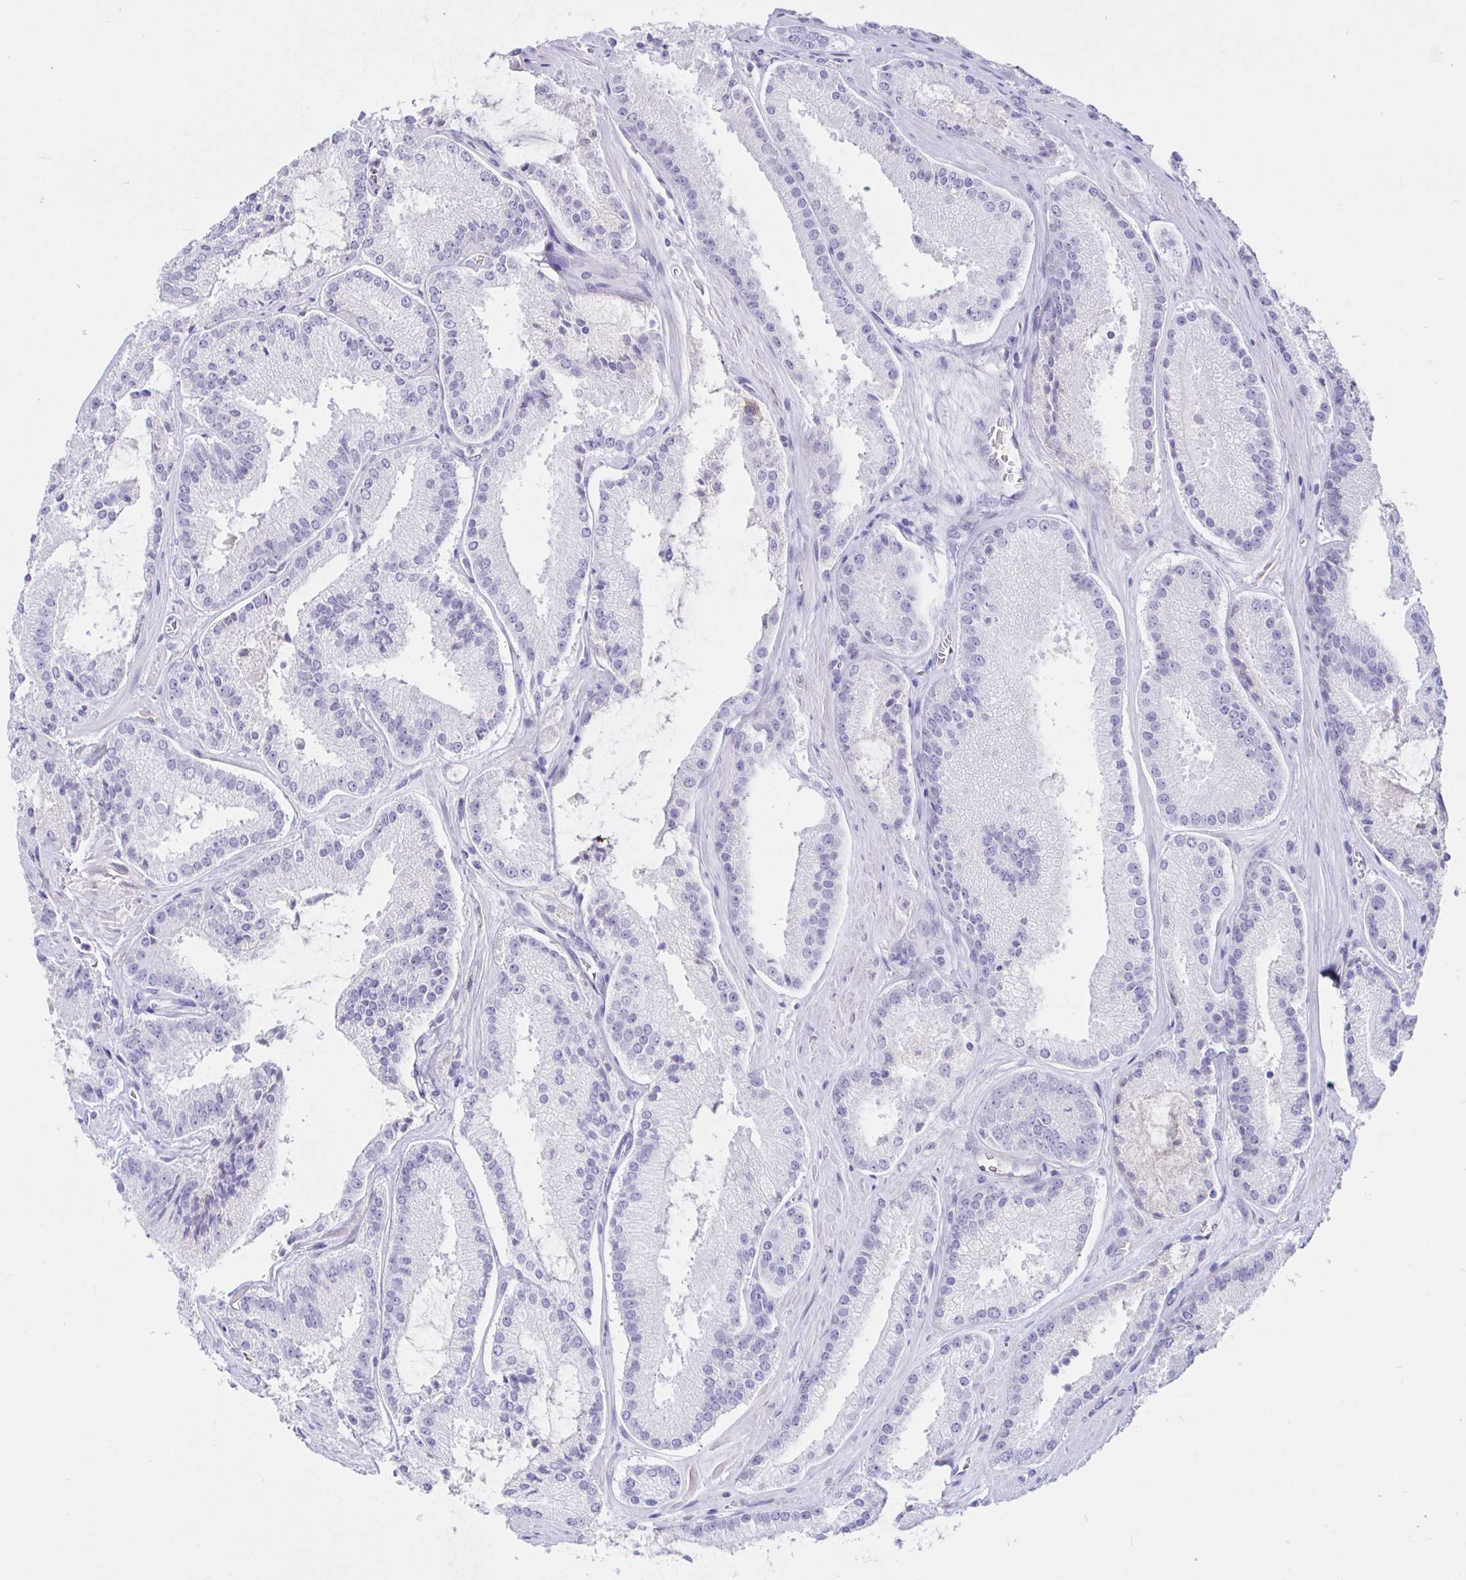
{"staining": {"intensity": "negative", "quantity": "none", "location": "none"}, "tissue": "prostate cancer", "cell_type": "Tumor cells", "image_type": "cancer", "snomed": [{"axis": "morphology", "description": "Adenocarcinoma, High grade"}, {"axis": "topography", "description": "Prostate"}], "caption": "IHC photomicrograph of prostate cancer stained for a protein (brown), which reveals no expression in tumor cells. Brightfield microscopy of immunohistochemistry (IHC) stained with DAB (3,3'-diaminobenzidine) (brown) and hematoxylin (blue), captured at high magnification.", "gene": "SAA4", "patient": {"sex": "male", "age": 73}}